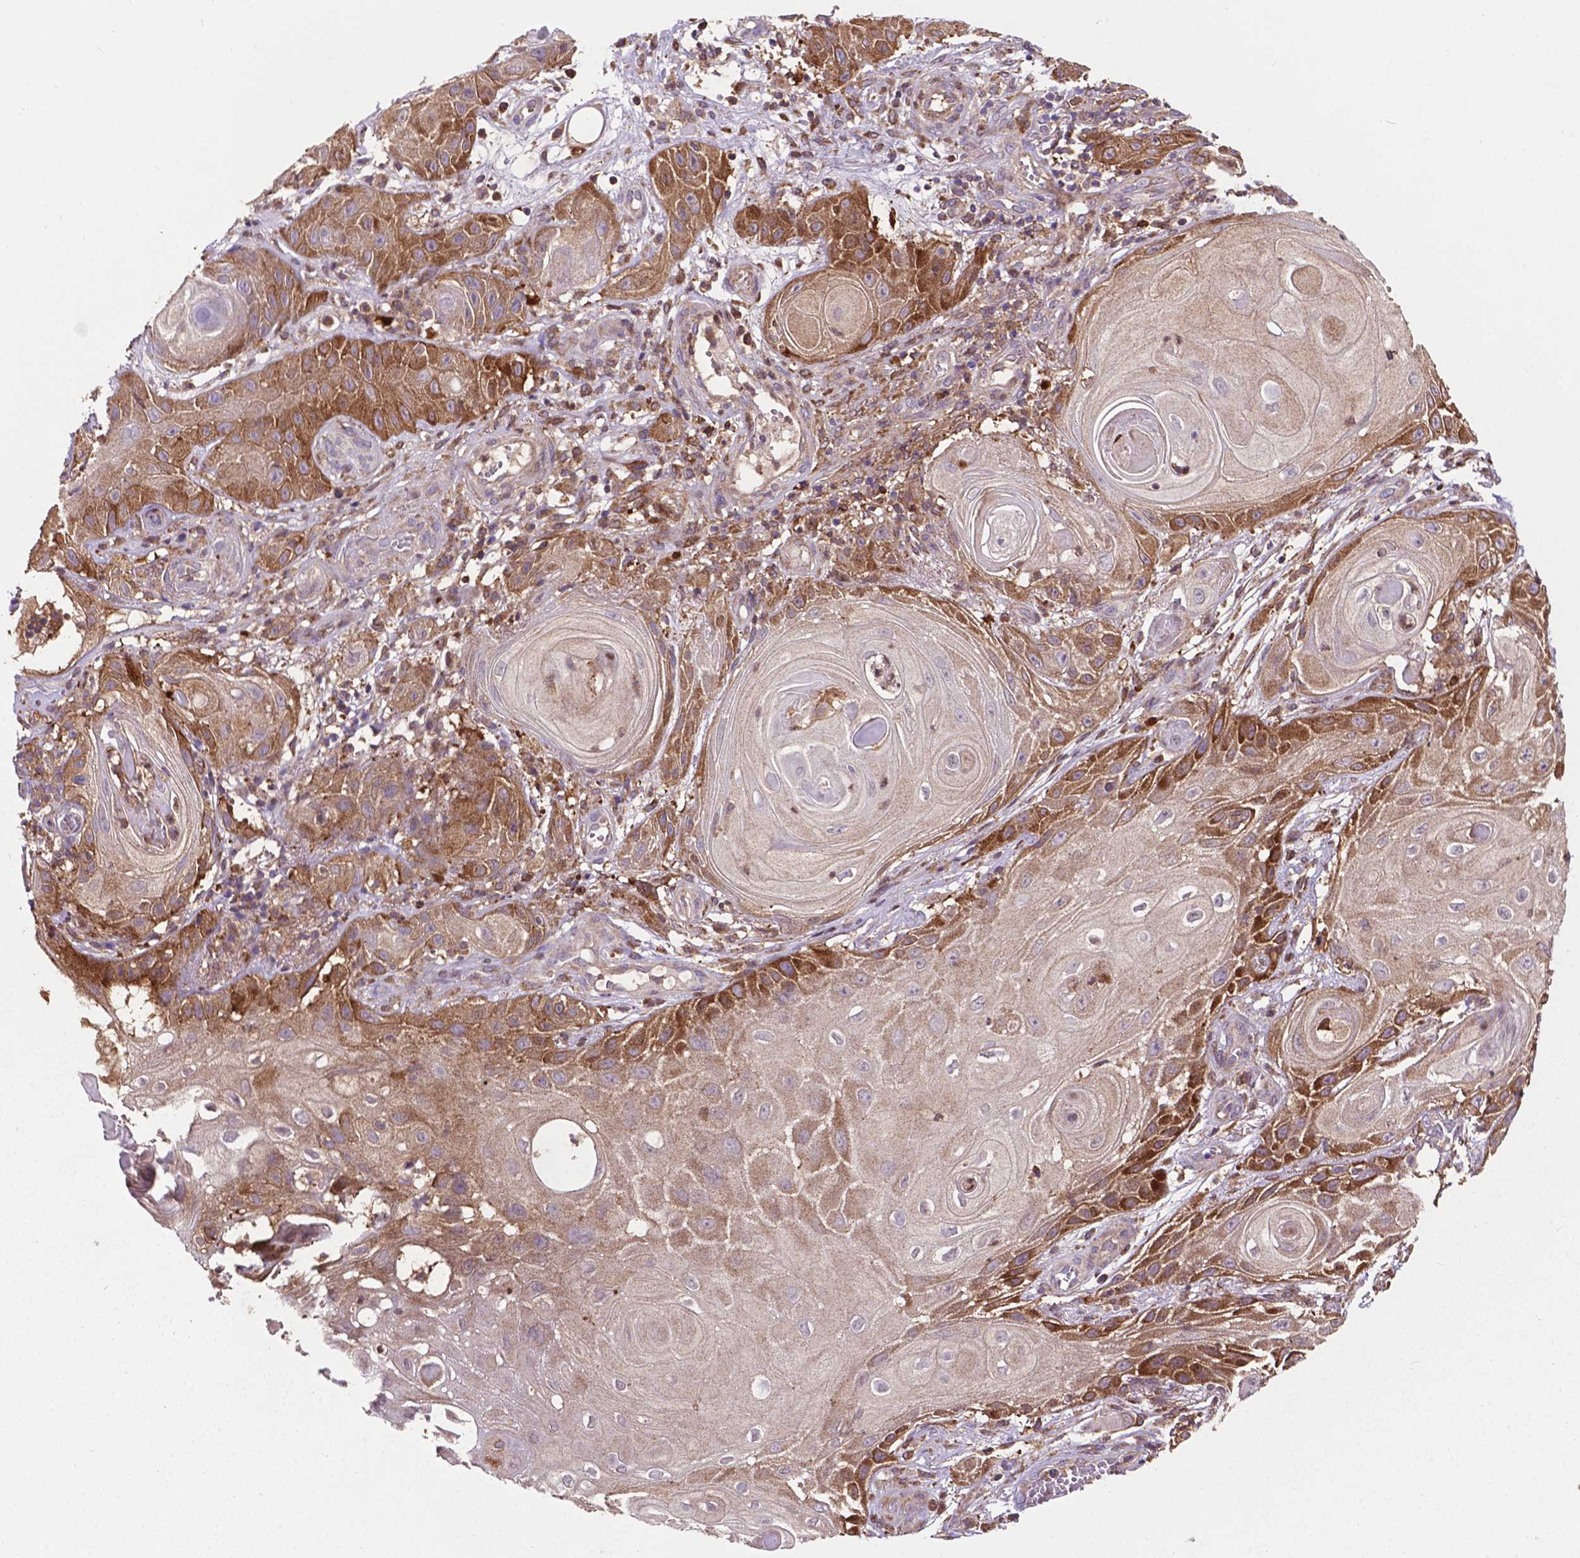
{"staining": {"intensity": "moderate", "quantity": "25%-75%", "location": "cytoplasmic/membranous"}, "tissue": "skin cancer", "cell_type": "Tumor cells", "image_type": "cancer", "snomed": [{"axis": "morphology", "description": "Squamous cell carcinoma, NOS"}, {"axis": "topography", "description": "Skin"}], "caption": "Protein staining displays moderate cytoplasmic/membranous staining in approximately 25%-75% of tumor cells in skin cancer (squamous cell carcinoma).", "gene": "SMAD3", "patient": {"sex": "male", "age": 62}}